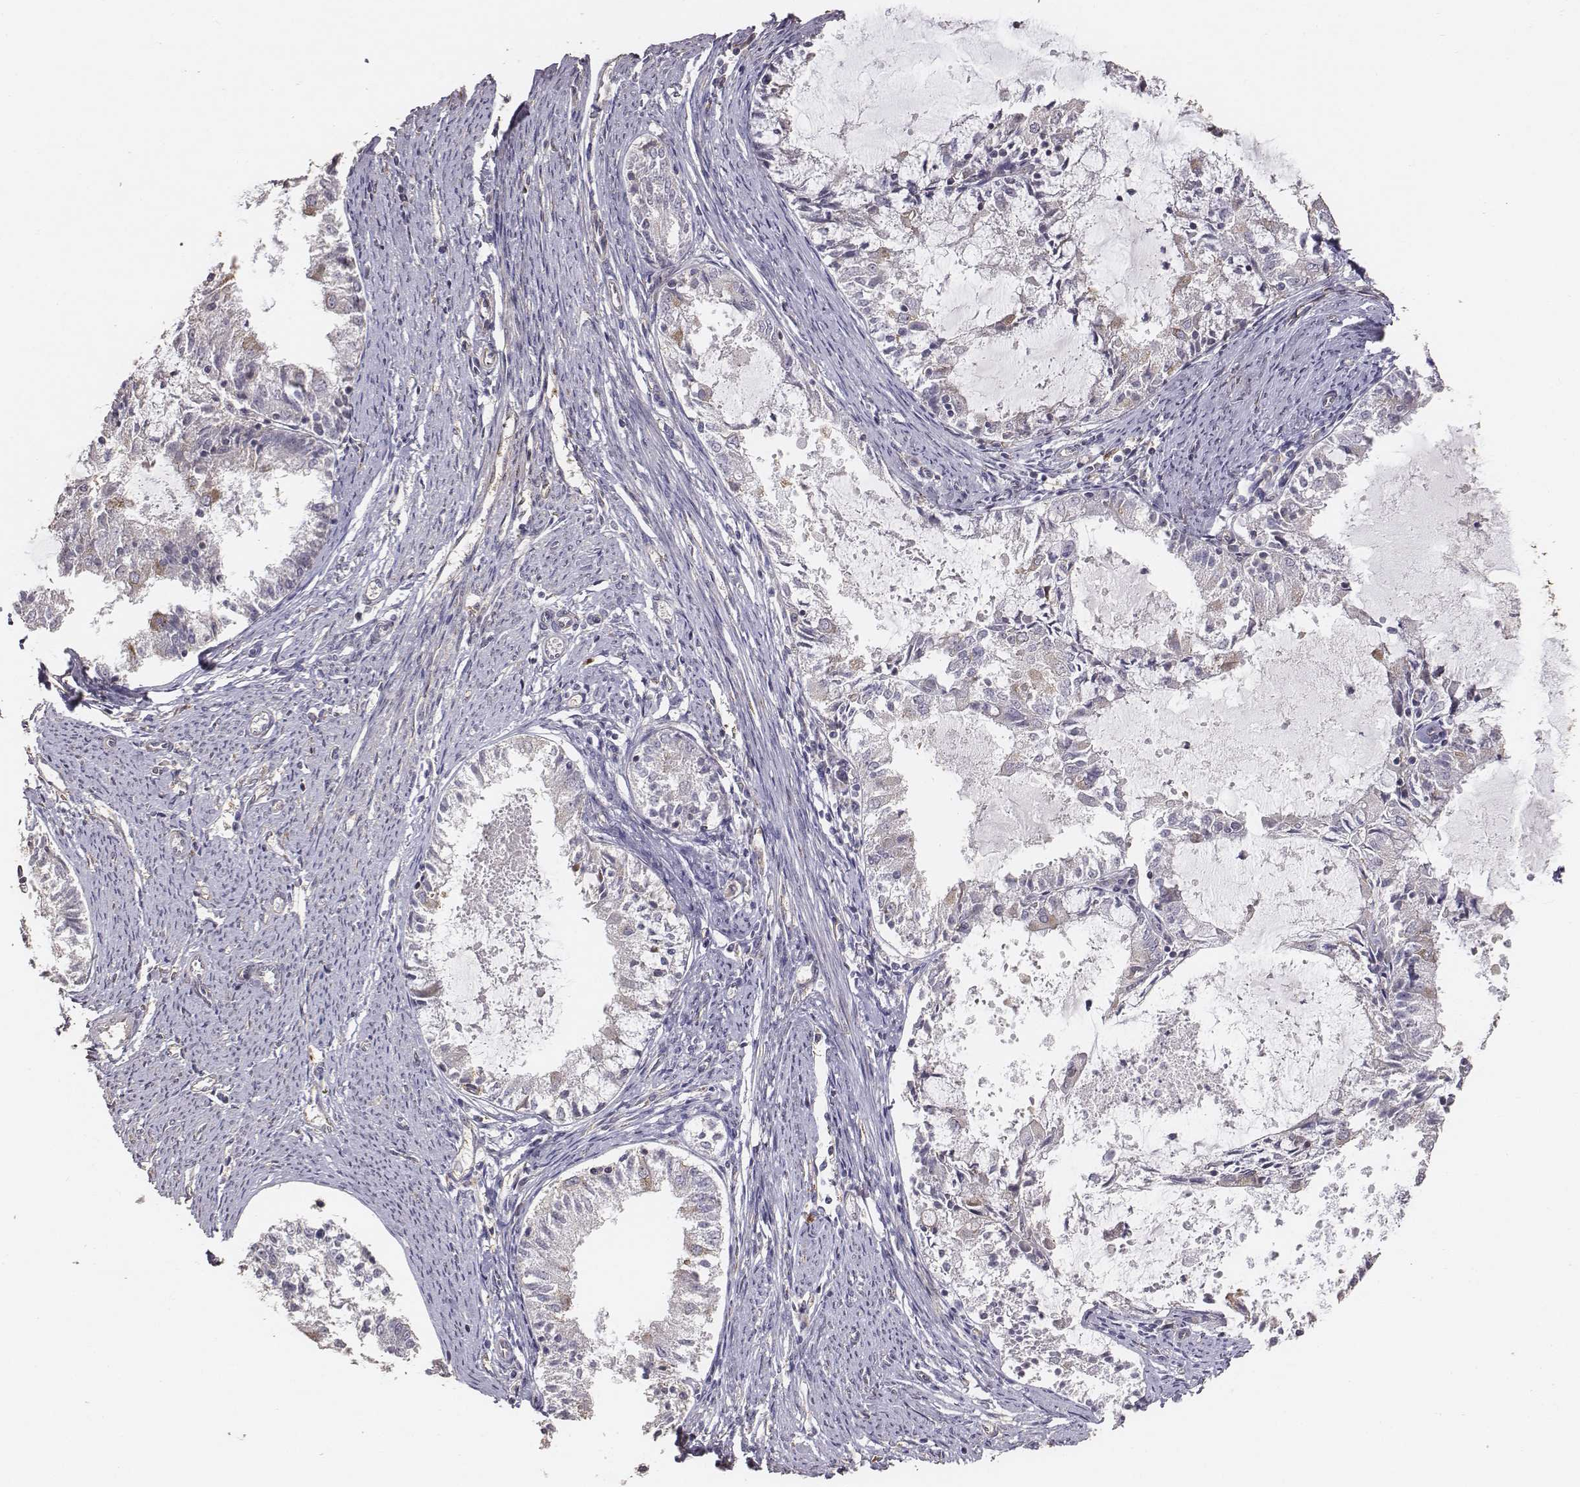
{"staining": {"intensity": "weak", "quantity": "<25%", "location": "cytoplasmic/membranous"}, "tissue": "endometrial cancer", "cell_type": "Tumor cells", "image_type": "cancer", "snomed": [{"axis": "morphology", "description": "Adenocarcinoma, NOS"}, {"axis": "topography", "description": "Endometrium"}], "caption": "This is a image of IHC staining of endometrial adenocarcinoma, which shows no staining in tumor cells. (Immunohistochemistry (ihc), brightfield microscopy, high magnification).", "gene": "AP1B1", "patient": {"sex": "female", "age": 57}}